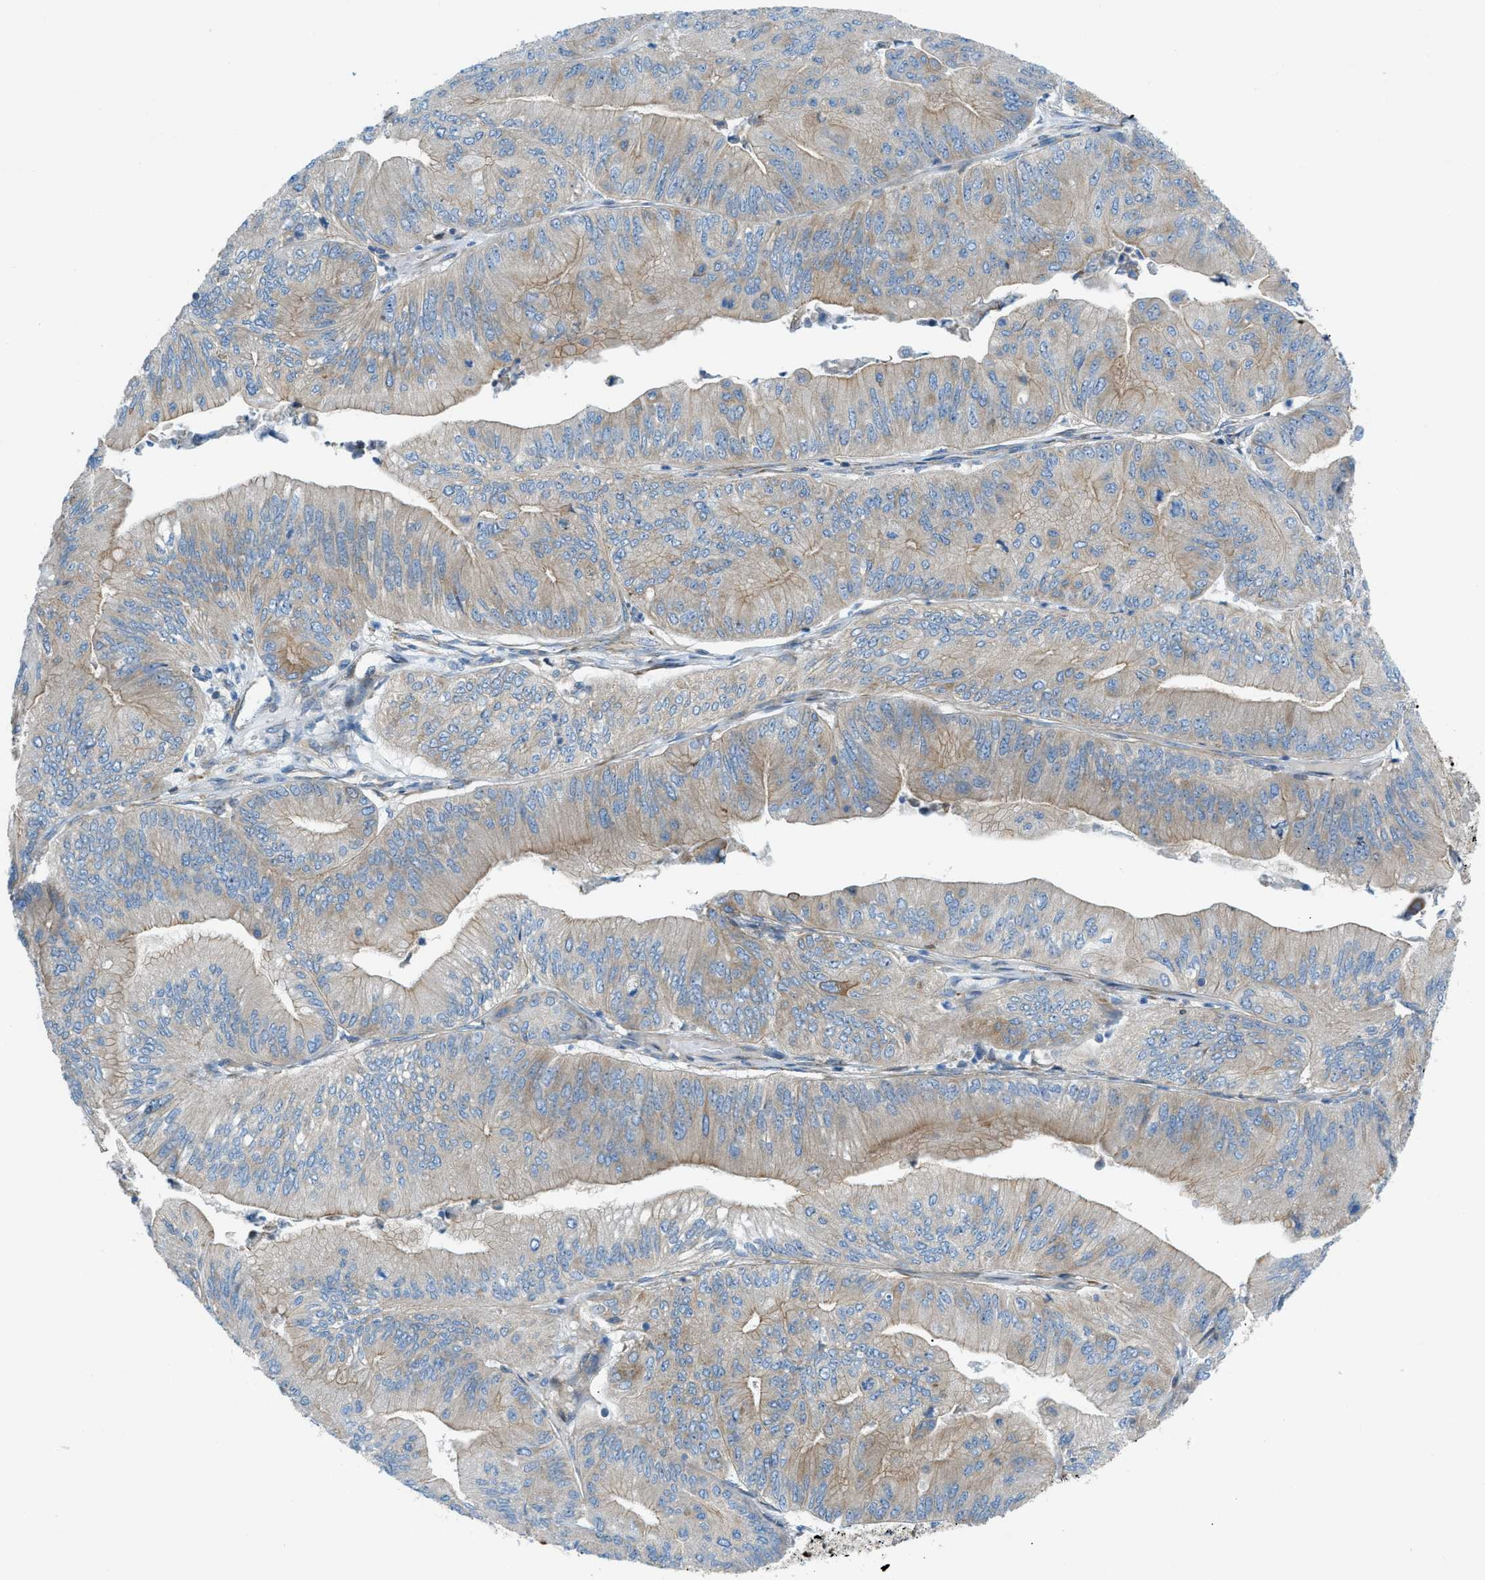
{"staining": {"intensity": "weak", "quantity": ">75%", "location": "cytoplasmic/membranous"}, "tissue": "ovarian cancer", "cell_type": "Tumor cells", "image_type": "cancer", "snomed": [{"axis": "morphology", "description": "Cystadenocarcinoma, mucinous, NOS"}, {"axis": "topography", "description": "Ovary"}], "caption": "An immunohistochemistry (IHC) micrograph of neoplastic tissue is shown. Protein staining in brown shows weak cytoplasmic/membranous positivity in mucinous cystadenocarcinoma (ovarian) within tumor cells.", "gene": "DMAC1", "patient": {"sex": "female", "age": 61}}